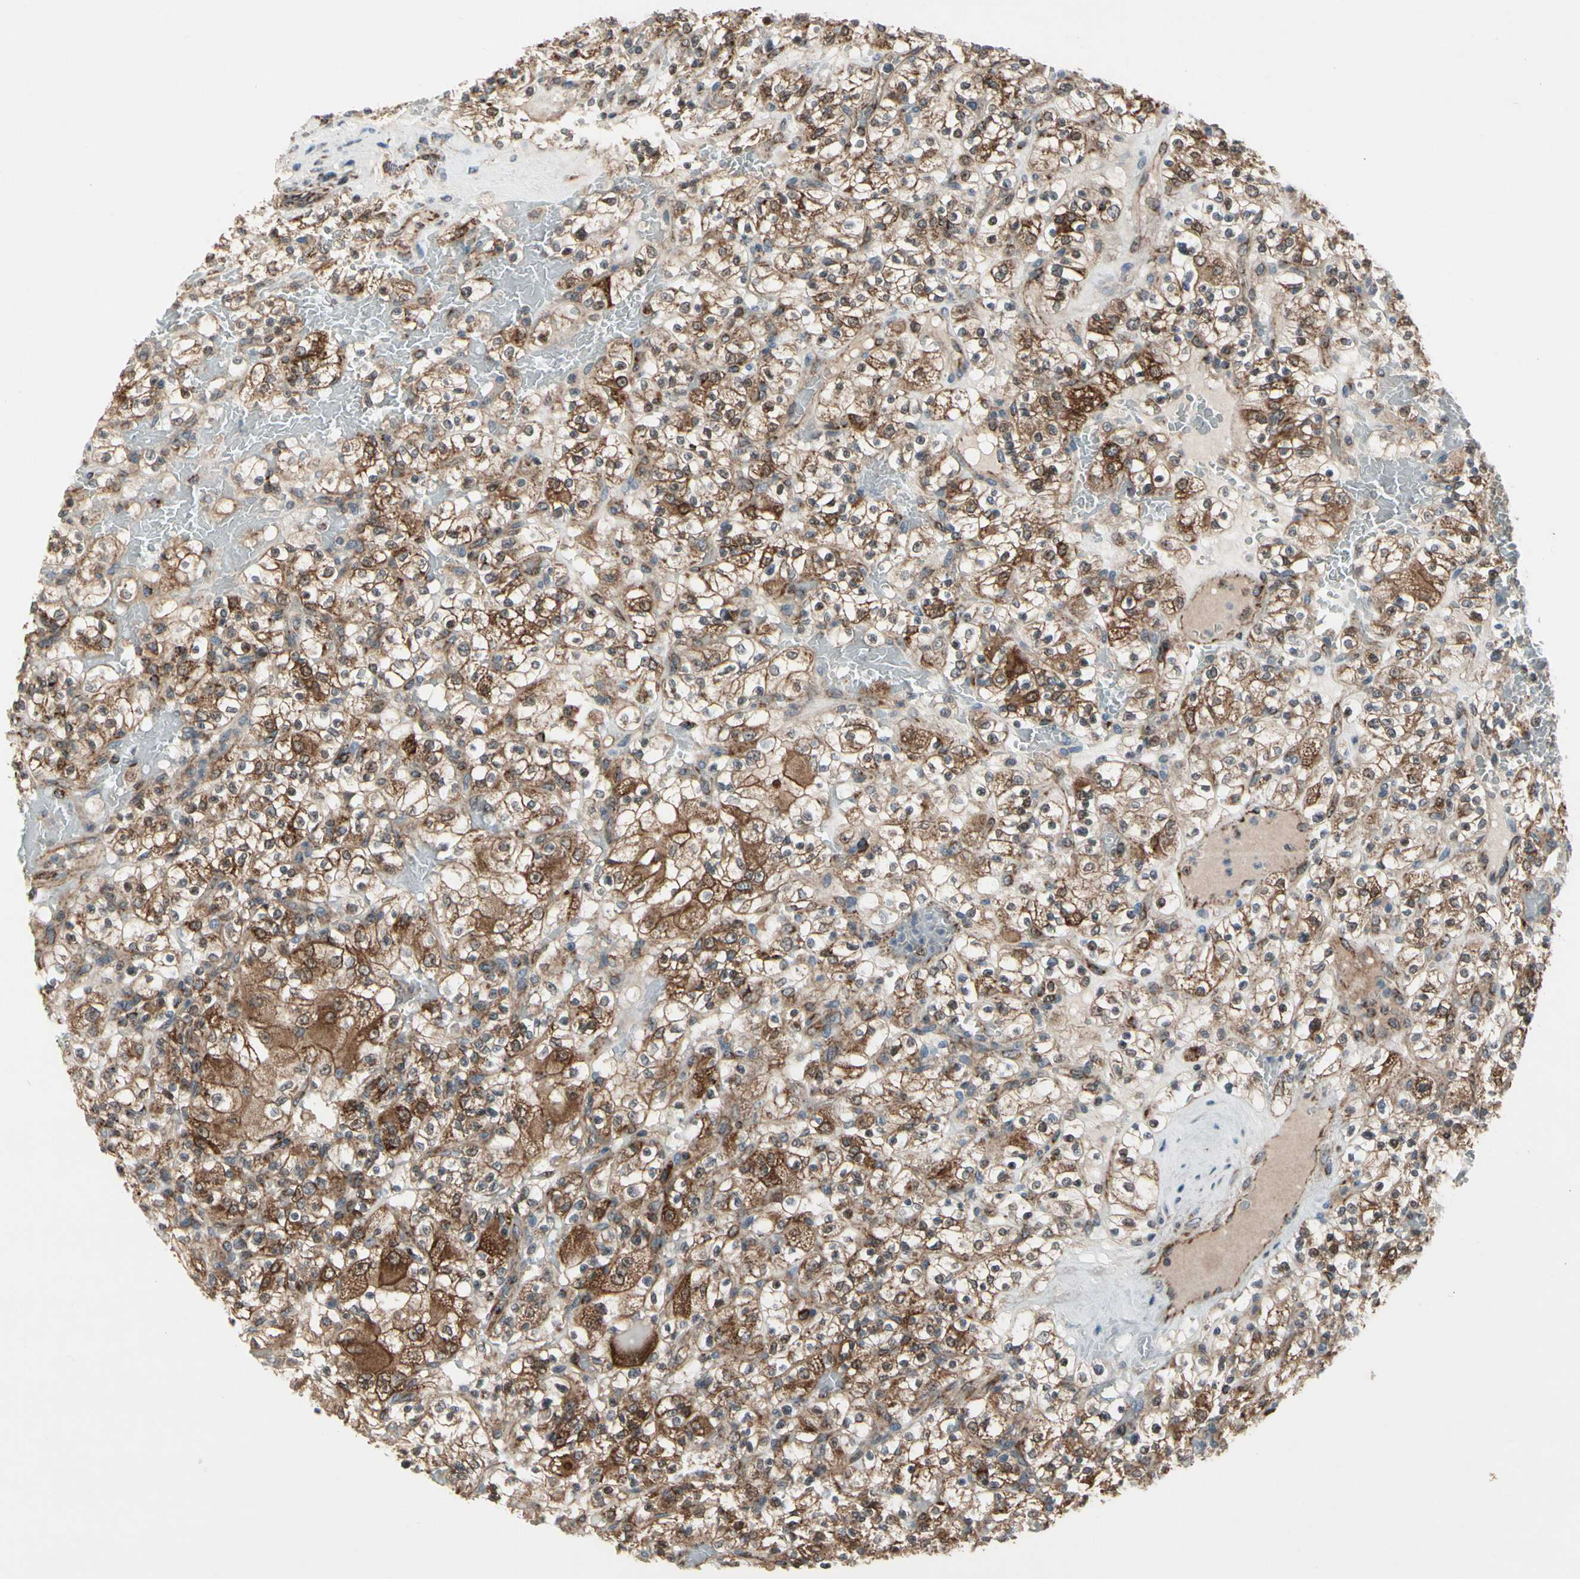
{"staining": {"intensity": "moderate", "quantity": ">75%", "location": "cytoplasmic/membranous"}, "tissue": "renal cancer", "cell_type": "Tumor cells", "image_type": "cancer", "snomed": [{"axis": "morphology", "description": "Normal tissue, NOS"}, {"axis": "morphology", "description": "Adenocarcinoma, NOS"}, {"axis": "topography", "description": "Kidney"}], "caption": "High-power microscopy captured an immunohistochemistry (IHC) histopathology image of renal cancer, revealing moderate cytoplasmic/membranous staining in about >75% of tumor cells.", "gene": "CPT1A", "patient": {"sex": "female", "age": 72}}